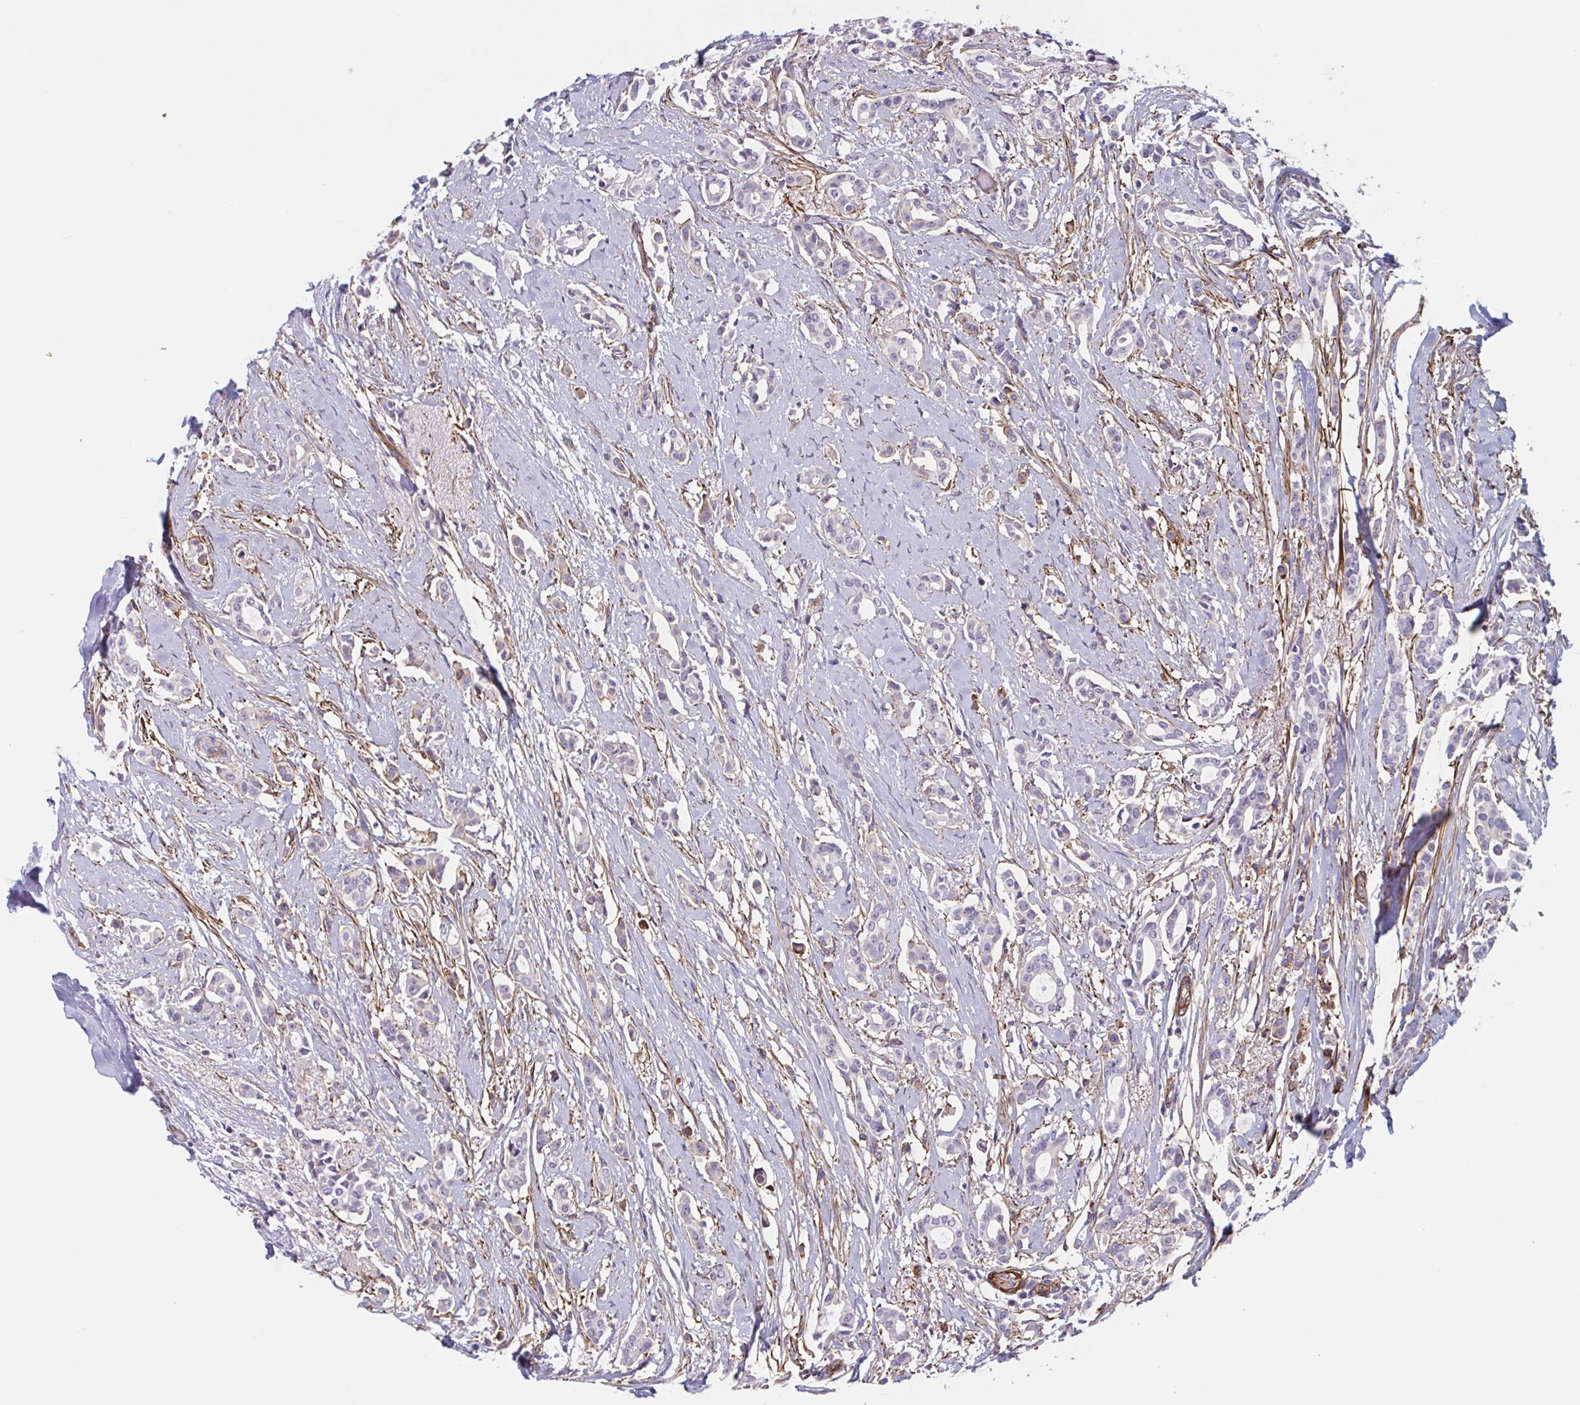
{"staining": {"intensity": "negative", "quantity": "none", "location": "none"}, "tissue": "breast cancer", "cell_type": "Tumor cells", "image_type": "cancer", "snomed": [{"axis": "morphology", "description": "Duct carcinoma"}, {"axis": "topography", "description": "Breast"}], "caption": "Protein analysis of breast cancer (infiltrating ductal carcinoma) demonstrates no significant expression in tumor cells.", "gene": "SHISA7", "patient": {"sex": "female", "age": 64}}